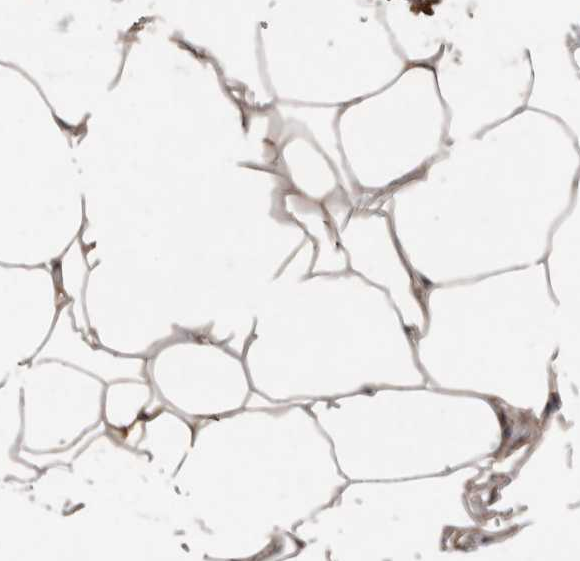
{"staining": {"intensity": "weak", "quantity": ">75%", "location": "cytoplasmic/membranous"}, "tissue": "adipose tissue", "cell_type": "Adipocytes", "image_type": "normal", "snomed": [{"axis": "morphology", "description": "Normal tissue, NOS"}, {"axis": "topography", "description": "Breast"}], "caption": "Immunohistochemistry (DAB (3,3'-diaminobenzidine)) staining of normal adipose tissue reveals weak cytoplasmic/membranous protein staining in about >75% of adipocytes.", "gene": "DNAJC28", "patient": {"sex": "female", "age": 23}}